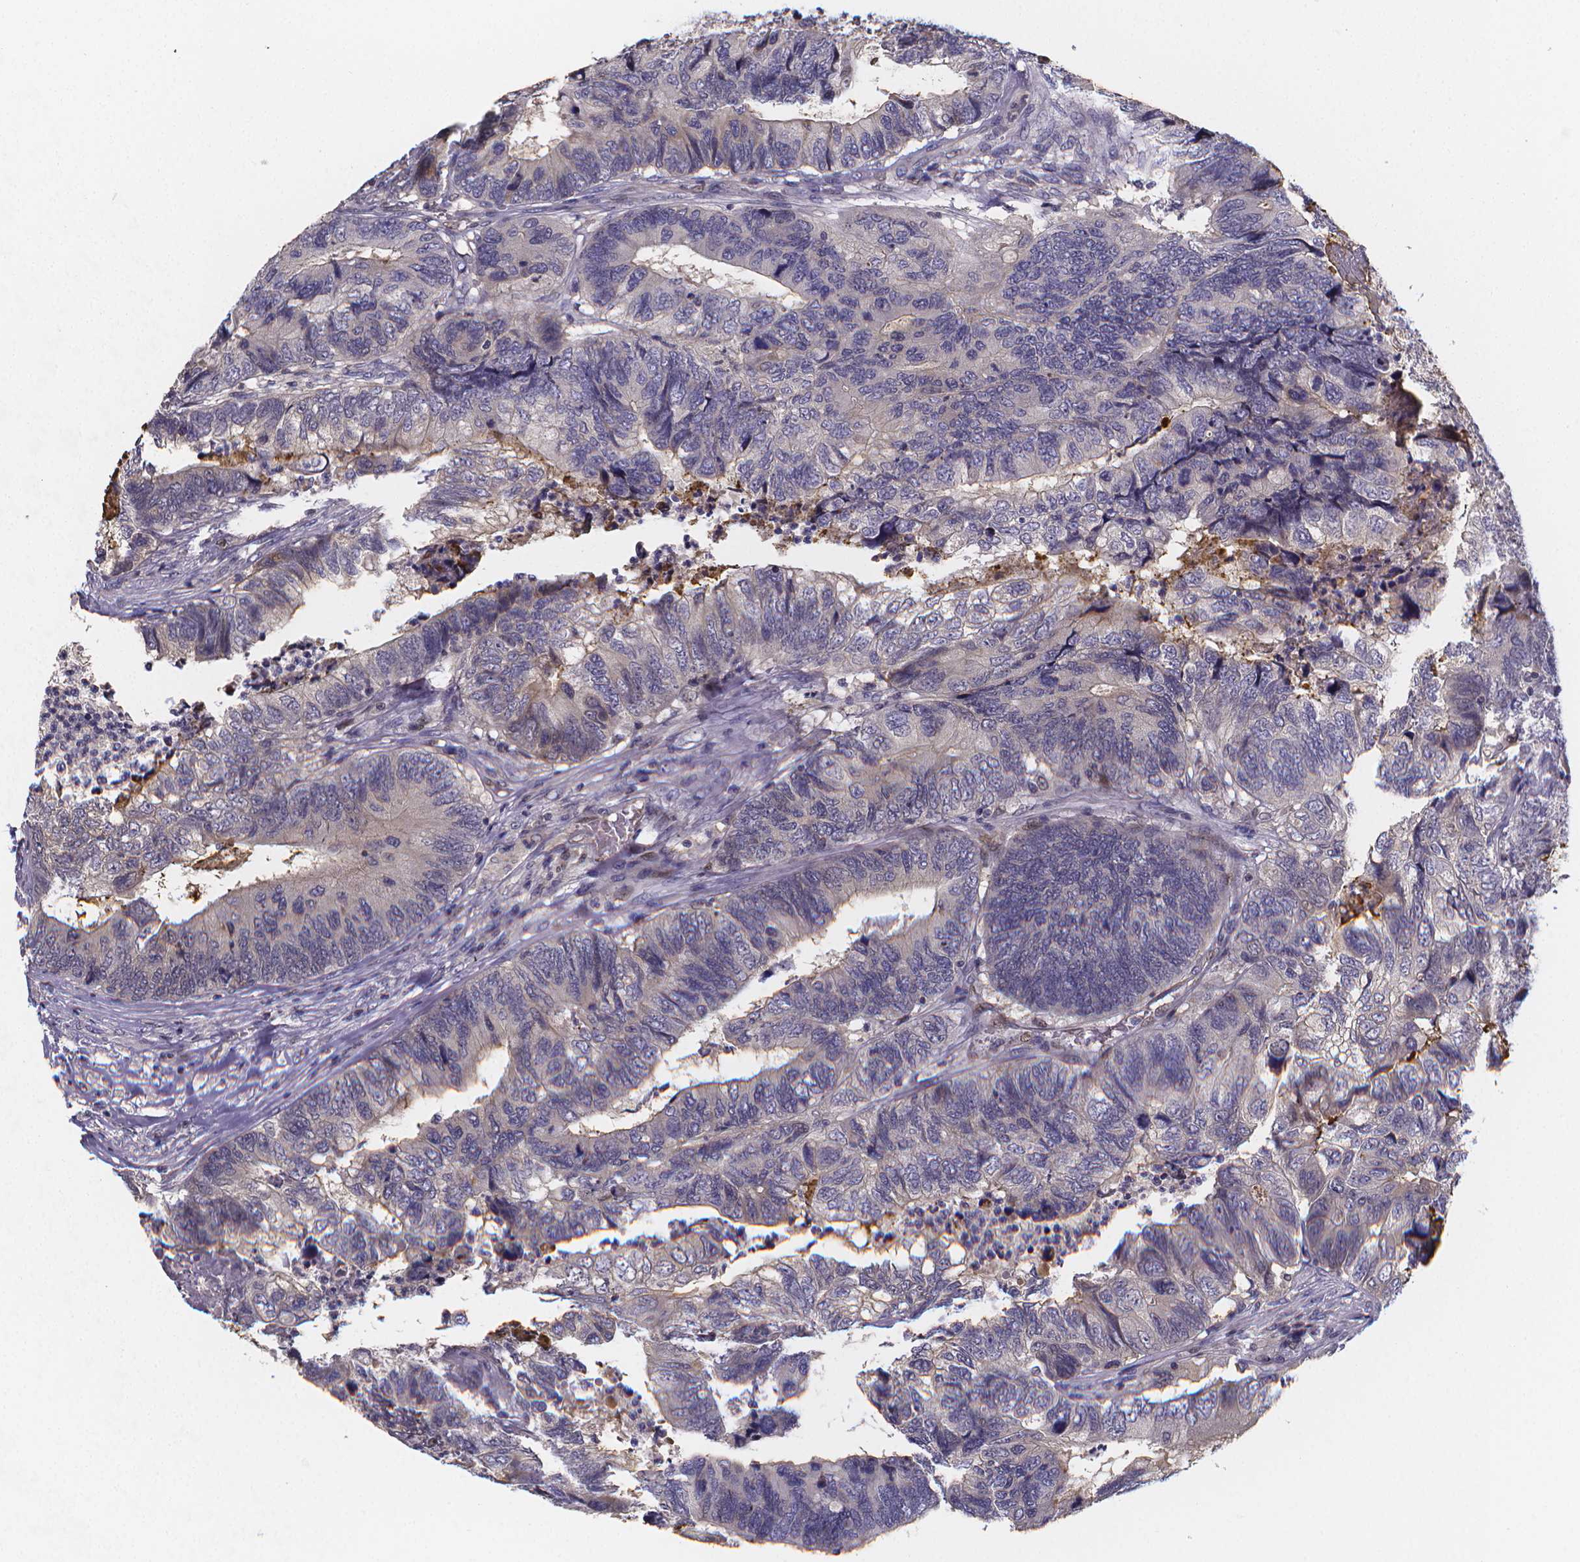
{"staining": {"intensity": "negative", "quantity": "none", "location": "none"}, "tissue": "colorectal cancer", "cell_type": "Tumor cells", "image_type": "cancer", "snomed": [{"axis": "morphology", "description": "Adenocarcinoma, NOS"}, {"axis": "topography", "description": "Colon"}], "caption": "This is a micrograph of immunohistochemistry (IHC) staining of colorectal cancer, which shows no positivity in tumor cells.", "gene": "PAH", "patient": {"sex": "female", "age": 67}}